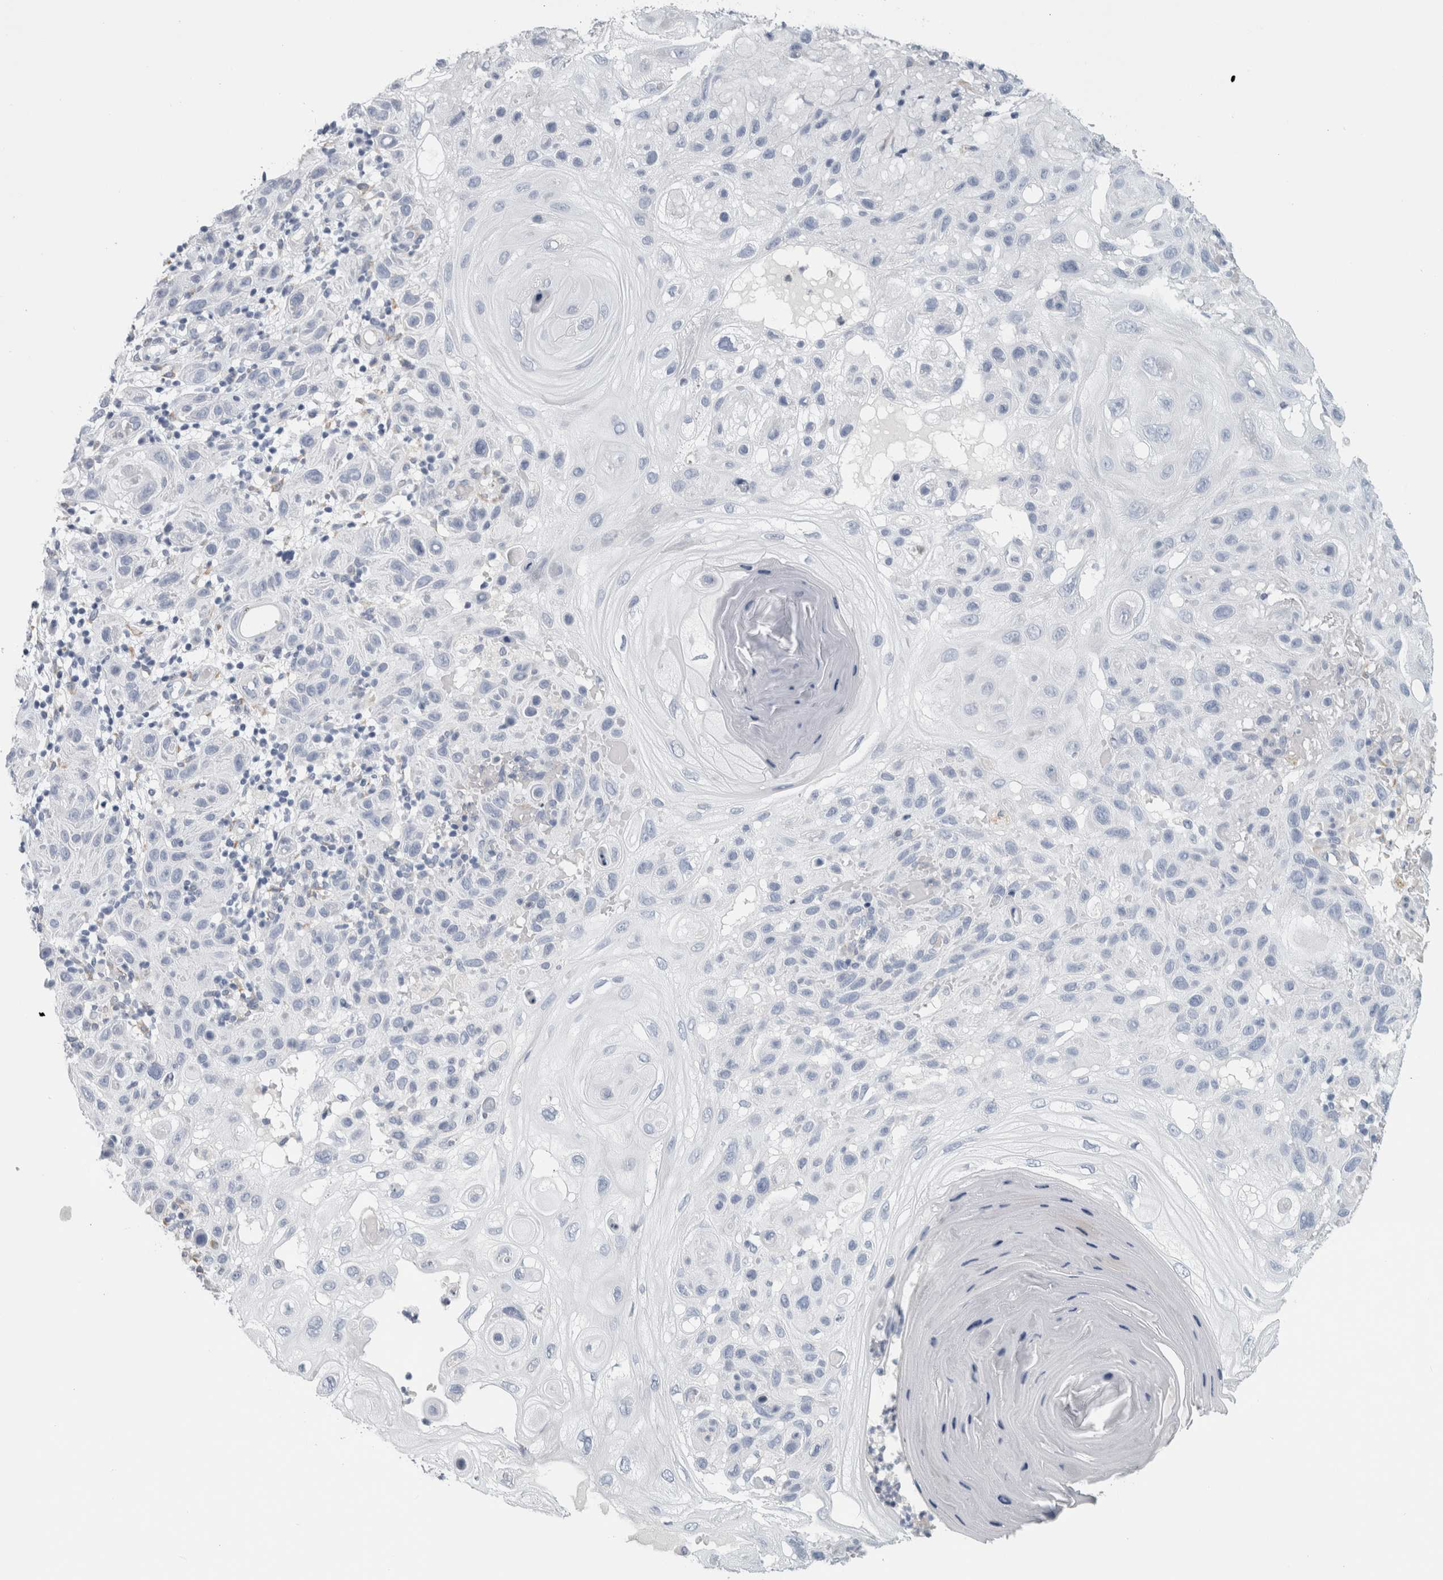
{"staining": {"intensity": "negative", "quantity": "none", "location": "none"}, "tissue": "skin cancer", "cell_type": "Tumor cells", "image_type": "cancer", "snomed": [{"axis": "morphology", "description": "Normal tissue, NOS"}, {"axis": "morphology", "description": "Squamous cell carcinoma, NOS"}, {"axis": "topography", "description": "Skin"}], "caption": "An image of skin squamous cell carcinoma stained for a protein reveals no brown staining in tumor cells.", "gene": "B3GNT3", "patient": {"sex": "female", "age": 96}}